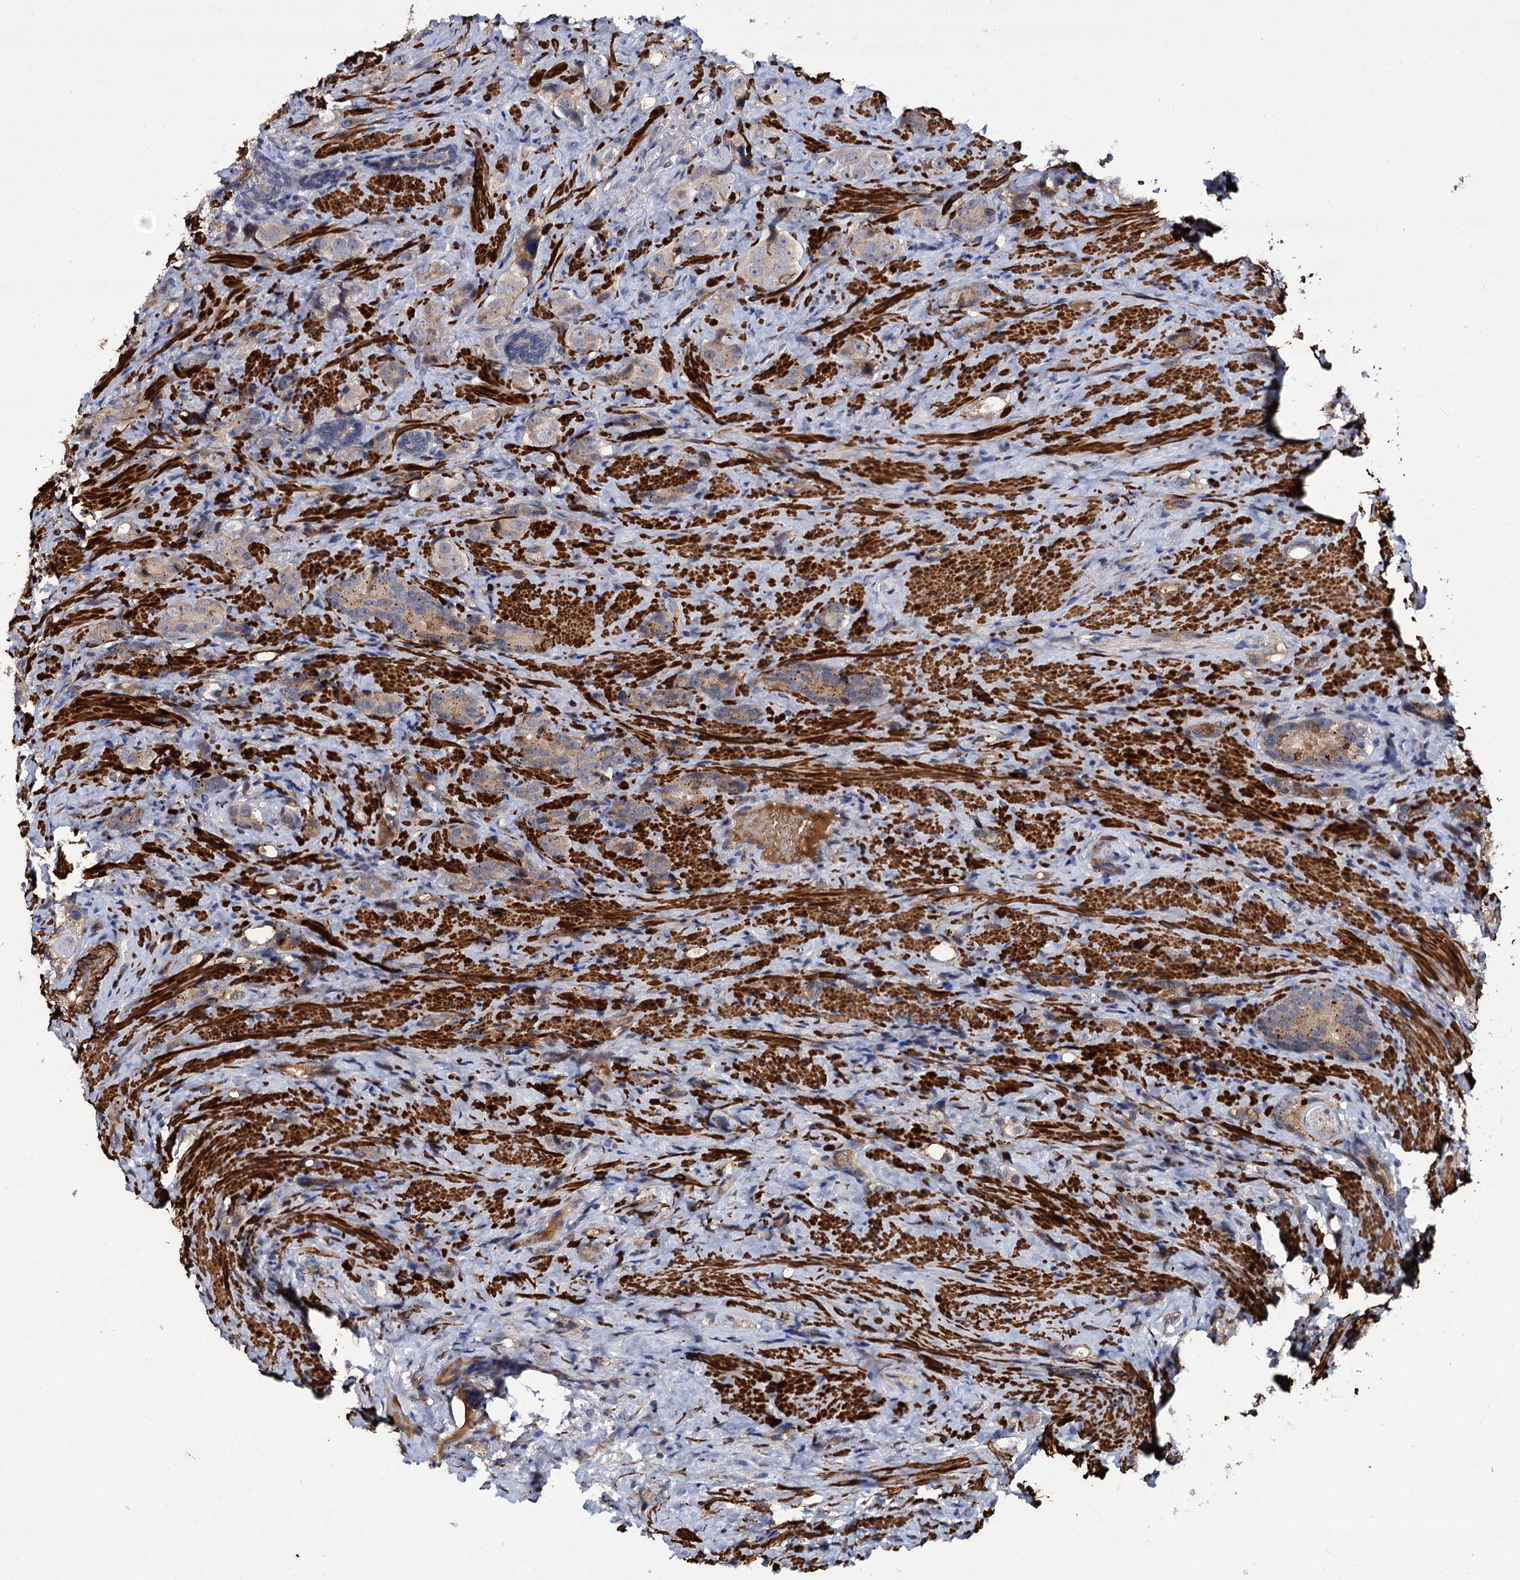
{"staining": {"intensity": "weak", "quantity": ">75%", "location": "cytoplasmic/membranous"}, "tissue": "prostate cancer", "cell_type": "Tumor cells", "image_type": "cancer", "snomed": [{"axis": "morphology", "description": "Adenocarcinoma, High grade"}, {"axis": "topography", "description": "Prostate"}], "caption": "This micrograph displays immunohistochemistry (IHC) staining of human prostate cancer, with low weak cytoplasmic/membranous staining in approximately >75% of tumor cells.", "gene": "ISM2", "patient": {"sex": "male", "age": 63}}